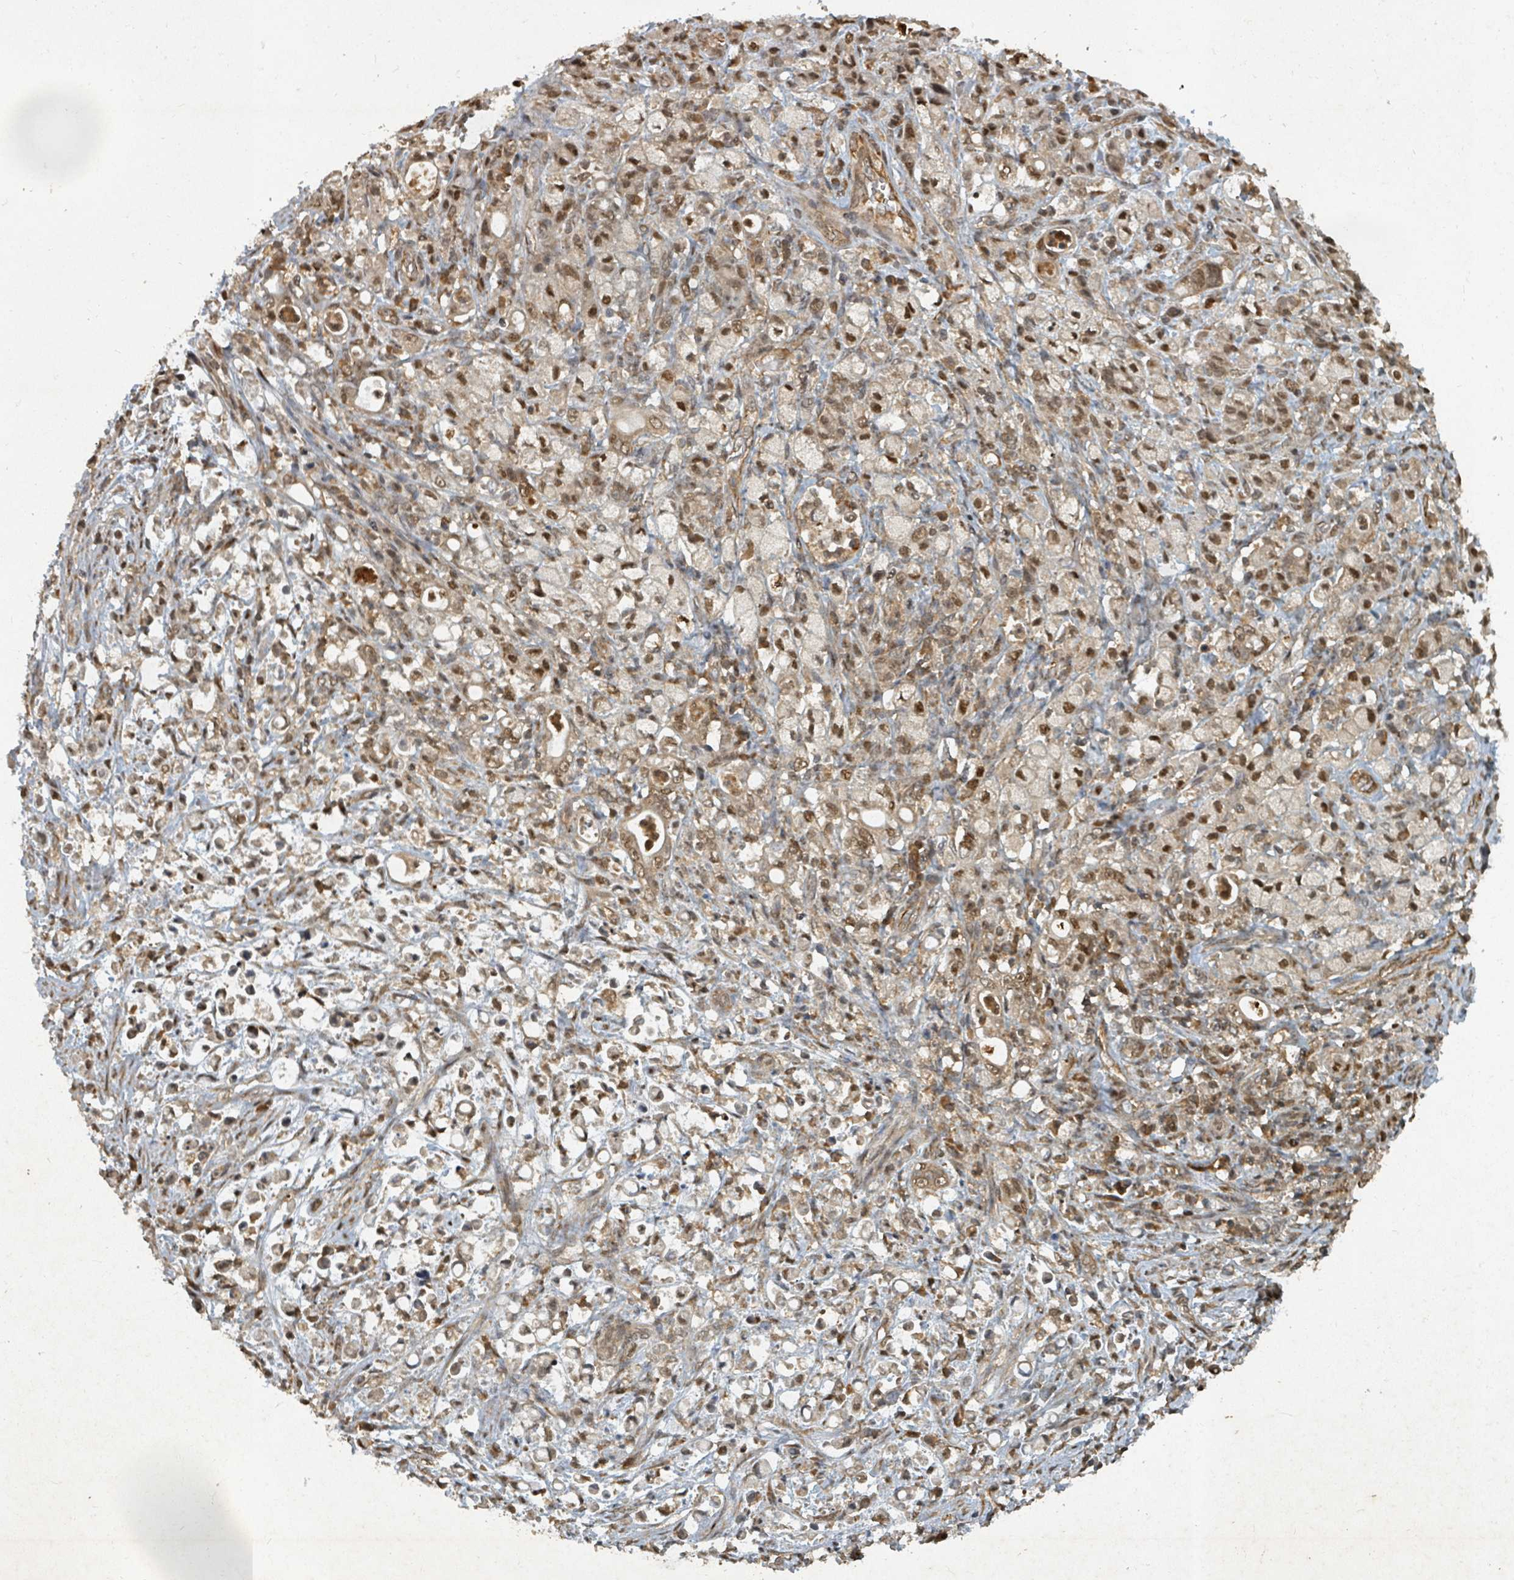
{"staining": {"intensity": "moderate", "quantity": "25%-75%", "location": "nuclear"}, "tissue": "stomach cancer", "cell_type": "Tumor cells", "image_type": "cancer", "snomed": [{"axis": "morphology", "description": "Adenocarcinoma, NOS"}, {"axis": "topography", "description": "Stomach"}], "caption": "There is medium levels of moderate nuclear staining in tumor cells of stomach adenocarcinoma, as demonstrated by immunohistochemical staining (brown color).", "gene": "KDM4E", "patient": {"sex": "female", "age": 60}}